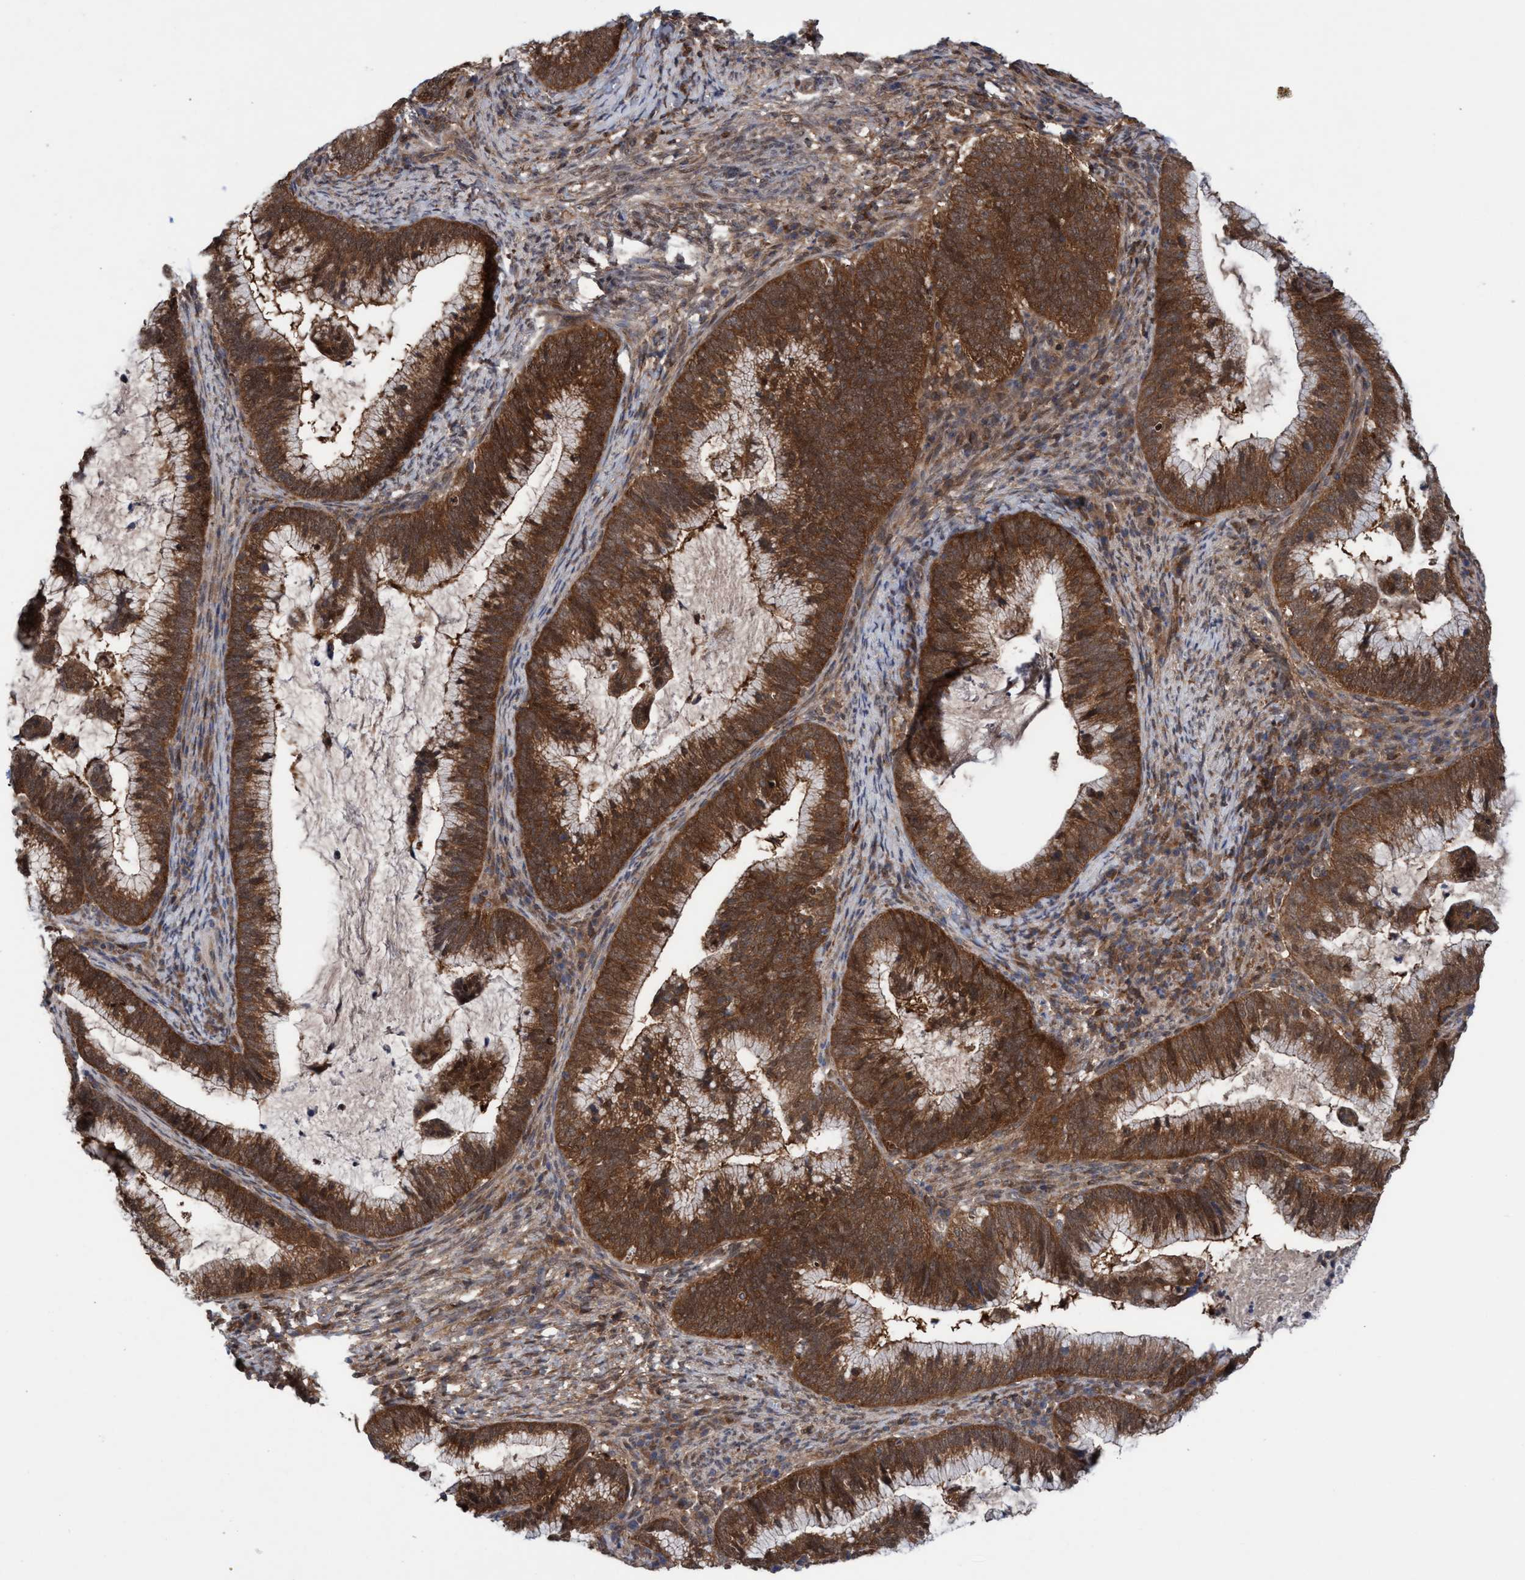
{"staining": {"intensity": "strong", "quantity": ">75%", "location": "cytoplasmic/membranous"}, "tissue": "cervical cancer", "cell_type": "Tumor cells", "image_type": "cancer", "snomed": [{"axis": "morphology", "description": "Adenocarcinoma, NOS"}, {"axis": "topography", "description": "Cervix"}], "caption": "Adenocarcinoma (cervical) tissue exhibits strong cytoplasmic/membranous expression in about >75% of tumor cells", "gene": "GLOD4", "patient": {"sex": "female", "age": 36}}